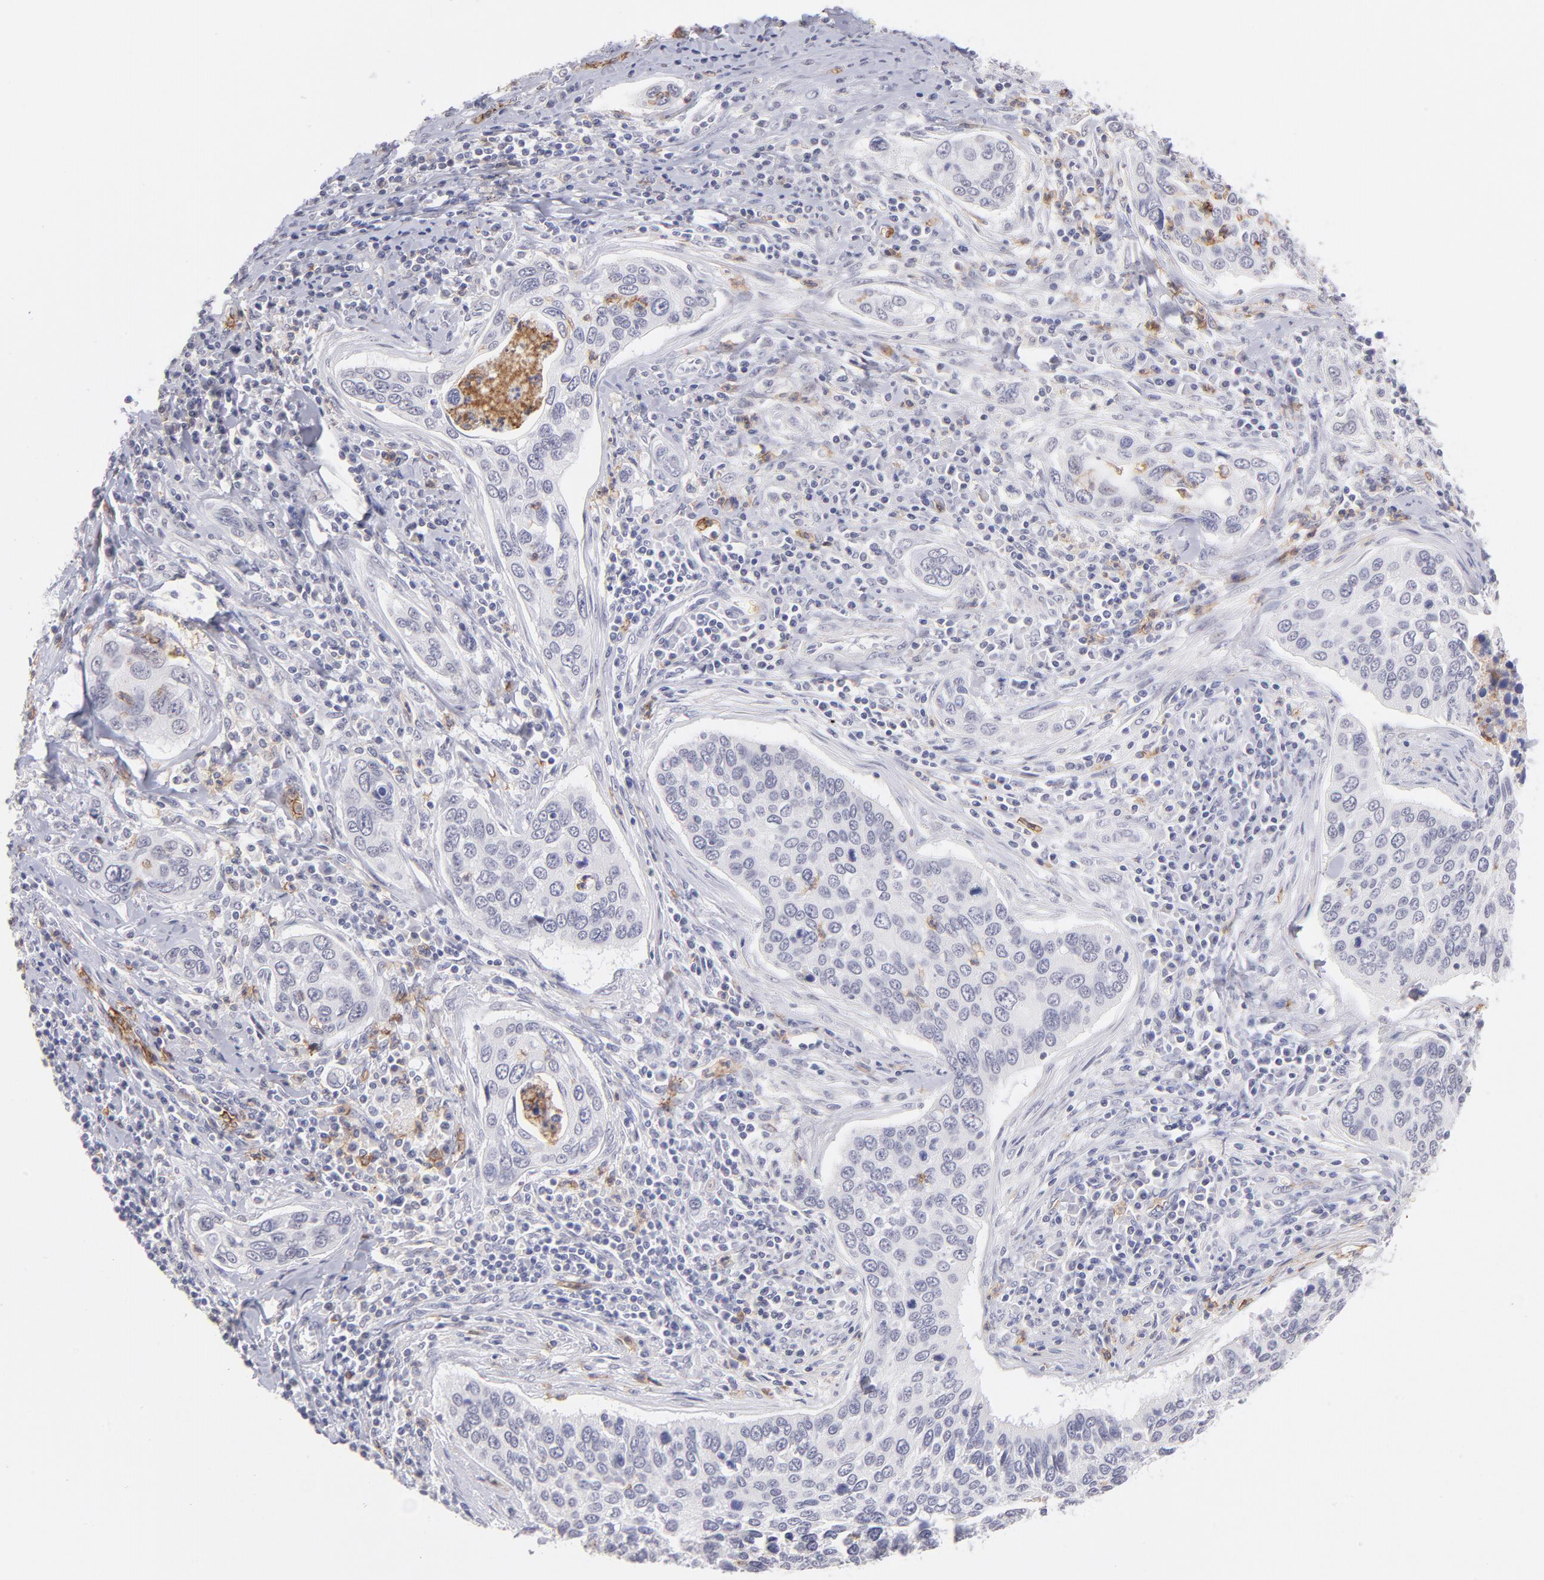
{"staining": {"intensity": "negative", "quantity": "none", "location": "none"}, "tissue": "cervical cancer", "cell_type": "Tumor cells", "image_type": "cancer", "snomed": [{"axis": "morphology", "description": "Squamous cell carcinoma, NOS"}, {"axis": "topography", "description": "Cervix"}], "caption": "Tumor cells are negative for brown protein staining in cervical cancer (squamous cell carcinoma). (DAB immunohistochemistry, high magnification).", "gene": "LTB4R", "patient": {"sex": "female", "age": 53}}